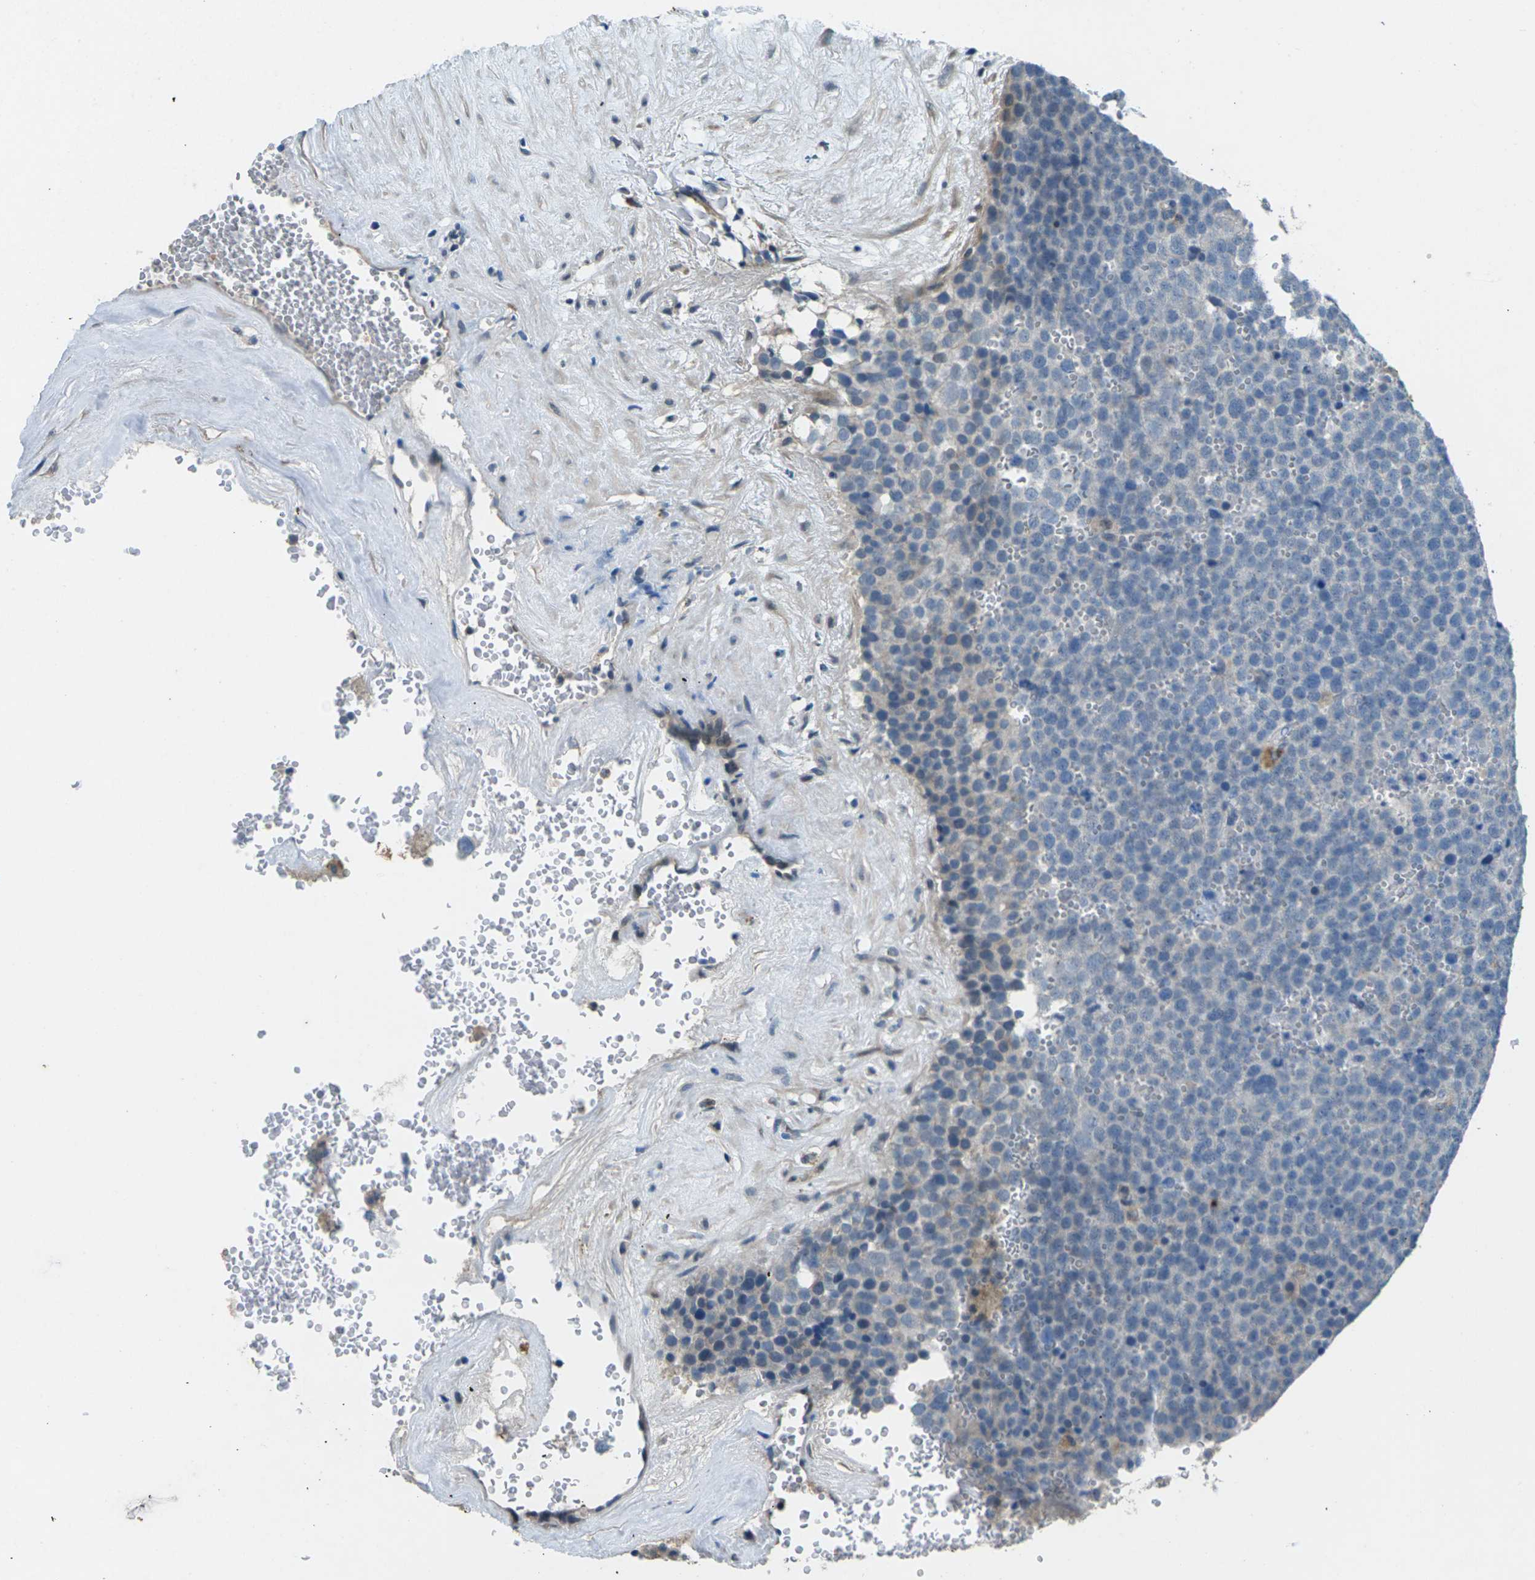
{"staining": {"intensity": "negative", "quantity": "none", "location": "none"}, "tissue": "testis cancer", "cell_type": "Tumor cells", "image_type": "cancer", "snomed": [{"axis": "morphology", "description": "Seminoma, NOS"}, {"axis": "topography", "description": "Testis"}], "caption": "Immunohistochemistry (IHC) of human testis cancer reveals no expression in tumor cells. (DAB (3,3'-diaminobenzidine) immunohistochemistry with hematoxylin counter stain).", "gene": "SIGLEC14", "patient": {"sex": "male", "age": 71}}